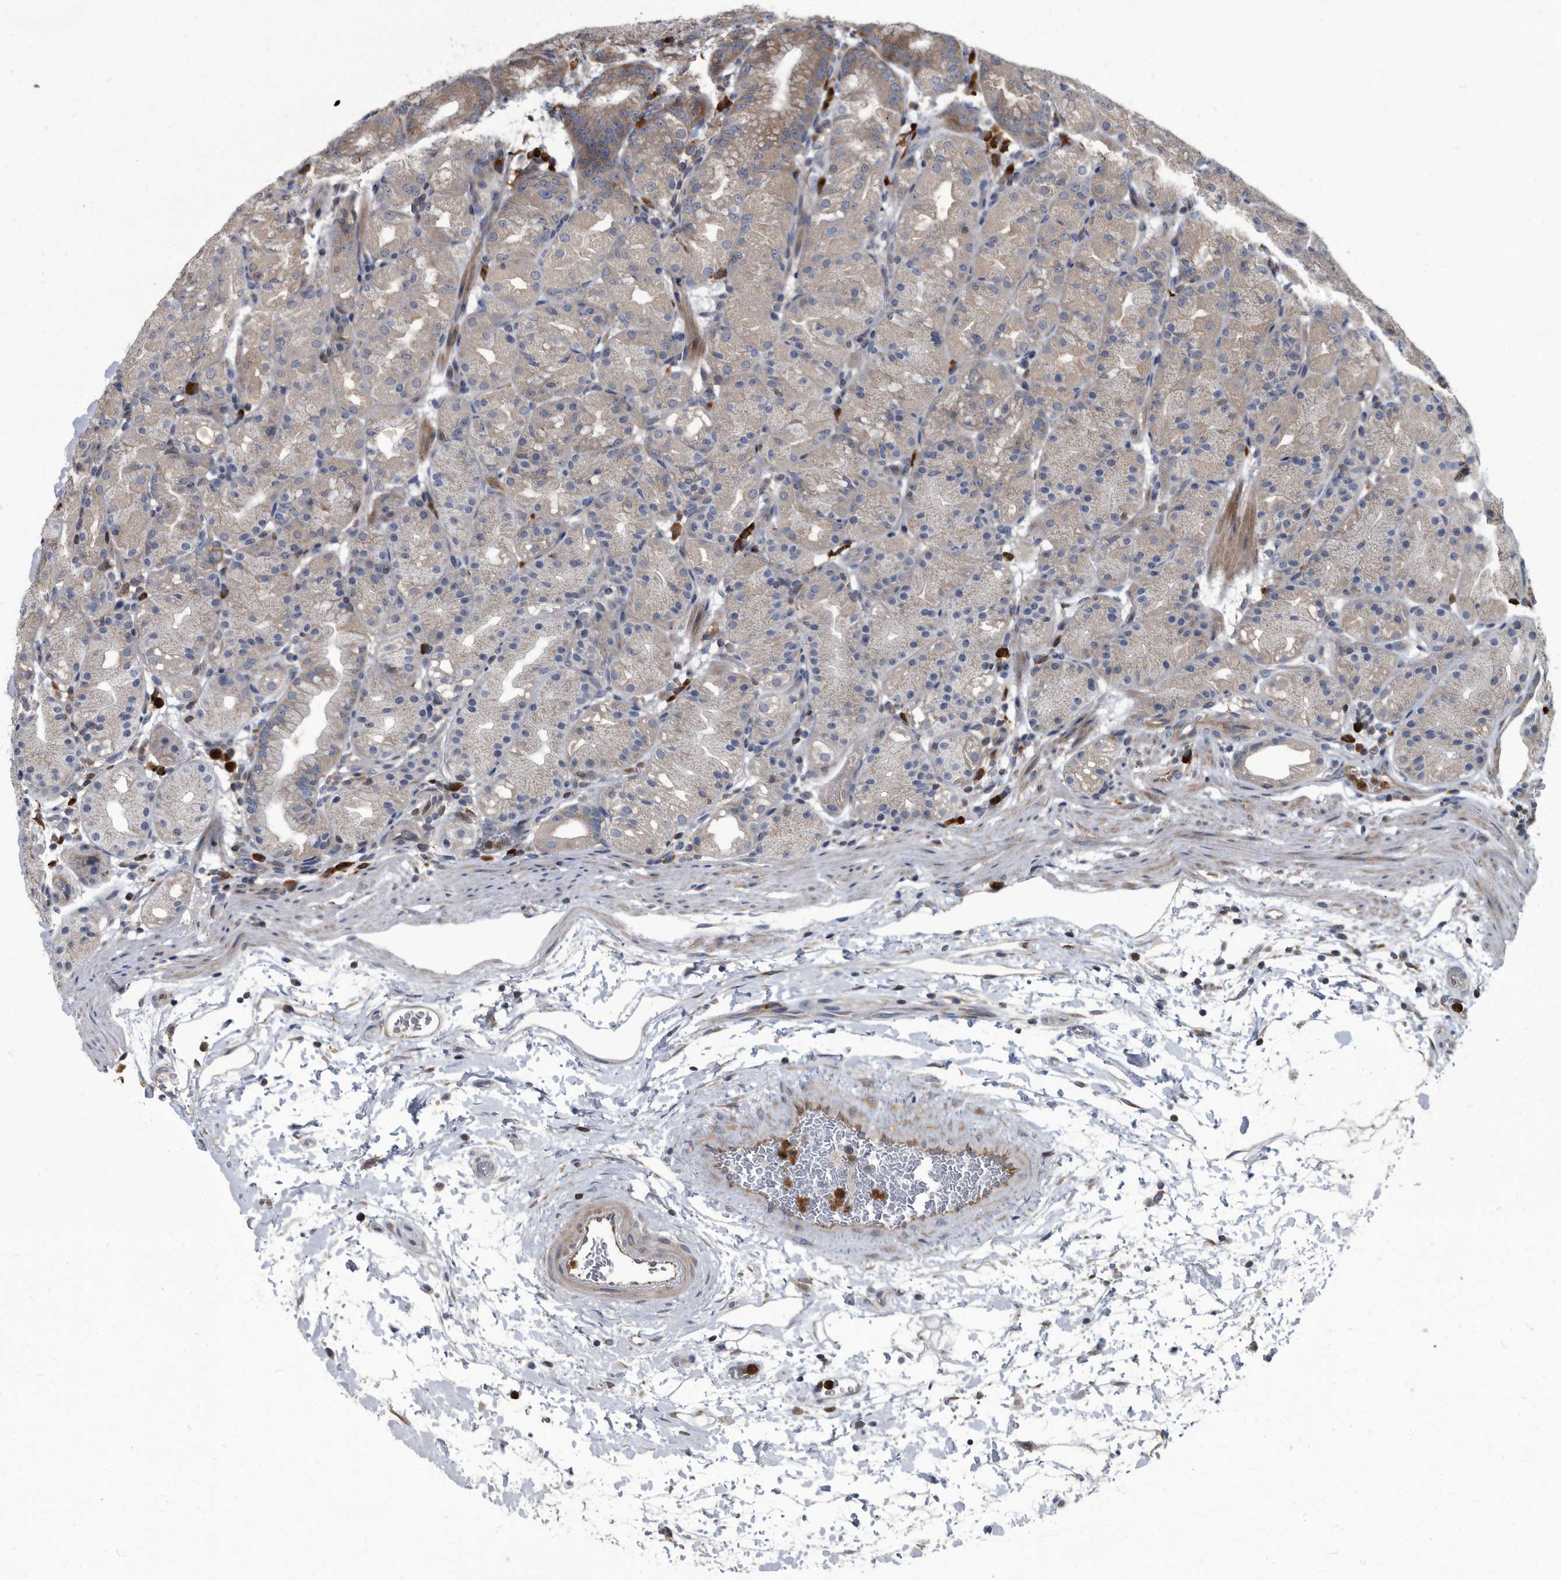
{"staining": {"intensity": "moderate", "quantity": "25%-75%", "location": "cytoplasmic/membranous"}, "tissue": "stomach", "cell_type": "Glandular cells", "image_type": "normal", "snomed": [{"axis": "morphology", "description": "Normal tissue, NOS"}, {"axis": "topography", "description": "Stomach, upper"}], "caption": "Immunohistochemistry (IHC) image of unremarkable human stomach stained for a protein (brown), which demonstrates medium levels of moderate cytoplasmic/membranous staining in about 25%-75% of glandular cells.", "gene": "CDV3", "patient": {"sex": "male", "age": 48}}